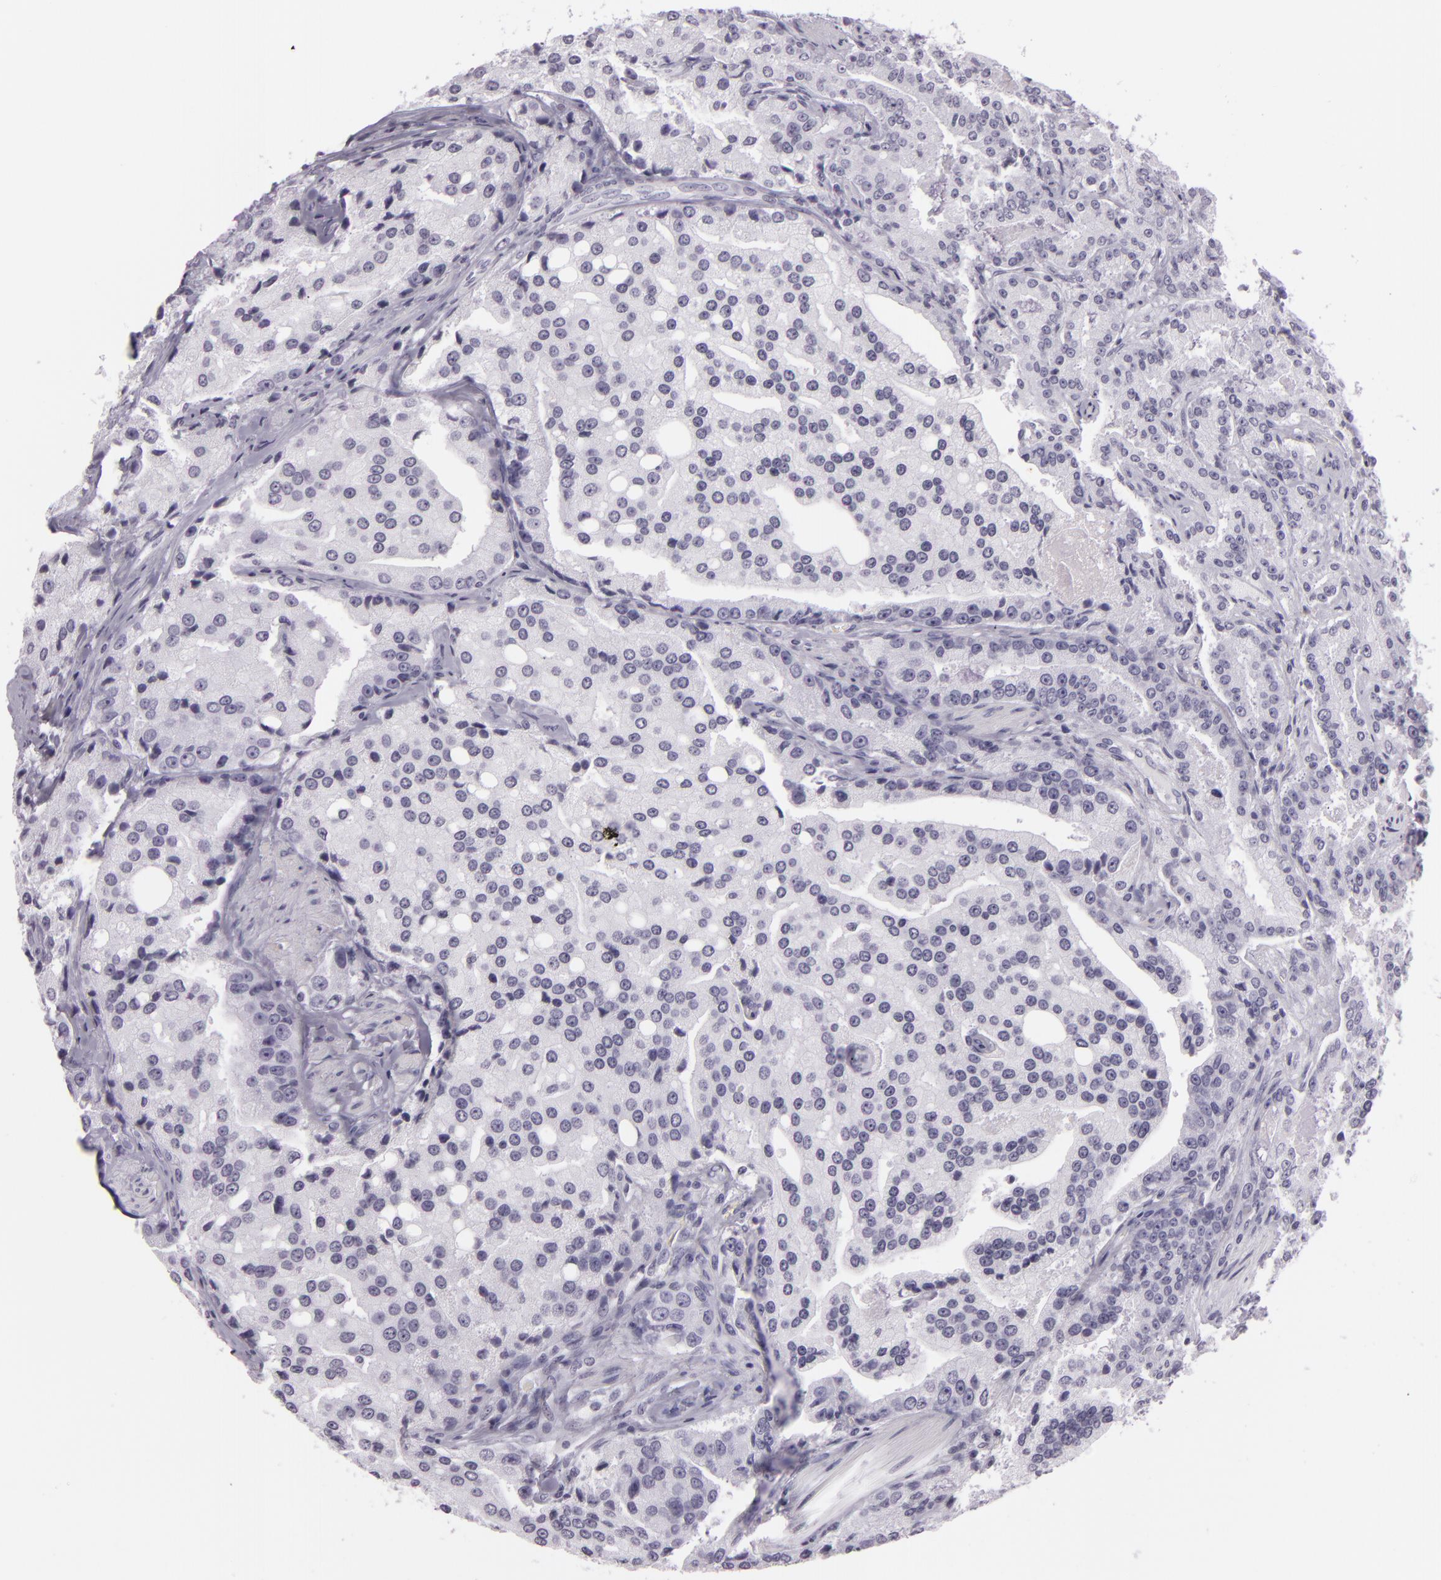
{"staining": {"intensity": "negative", "quantity": "none", "location": "none"}, "tissue": "prostate cancer", "cell_type": "Tumor cells", "image_type": "cancer", "snomed": [{"axis": "morphology", "description": "Adenocarcinoma, Medium grade"}, {"axis": "topography", "description": "Prostate"}], "caption": "Immunohistochemistry photomicrograph of prostate cancer stained for a protein (brown), which reveals no expression in tumor cells.", "gene": "MCM3", "patient": {"sex": "male", "age": 72}}